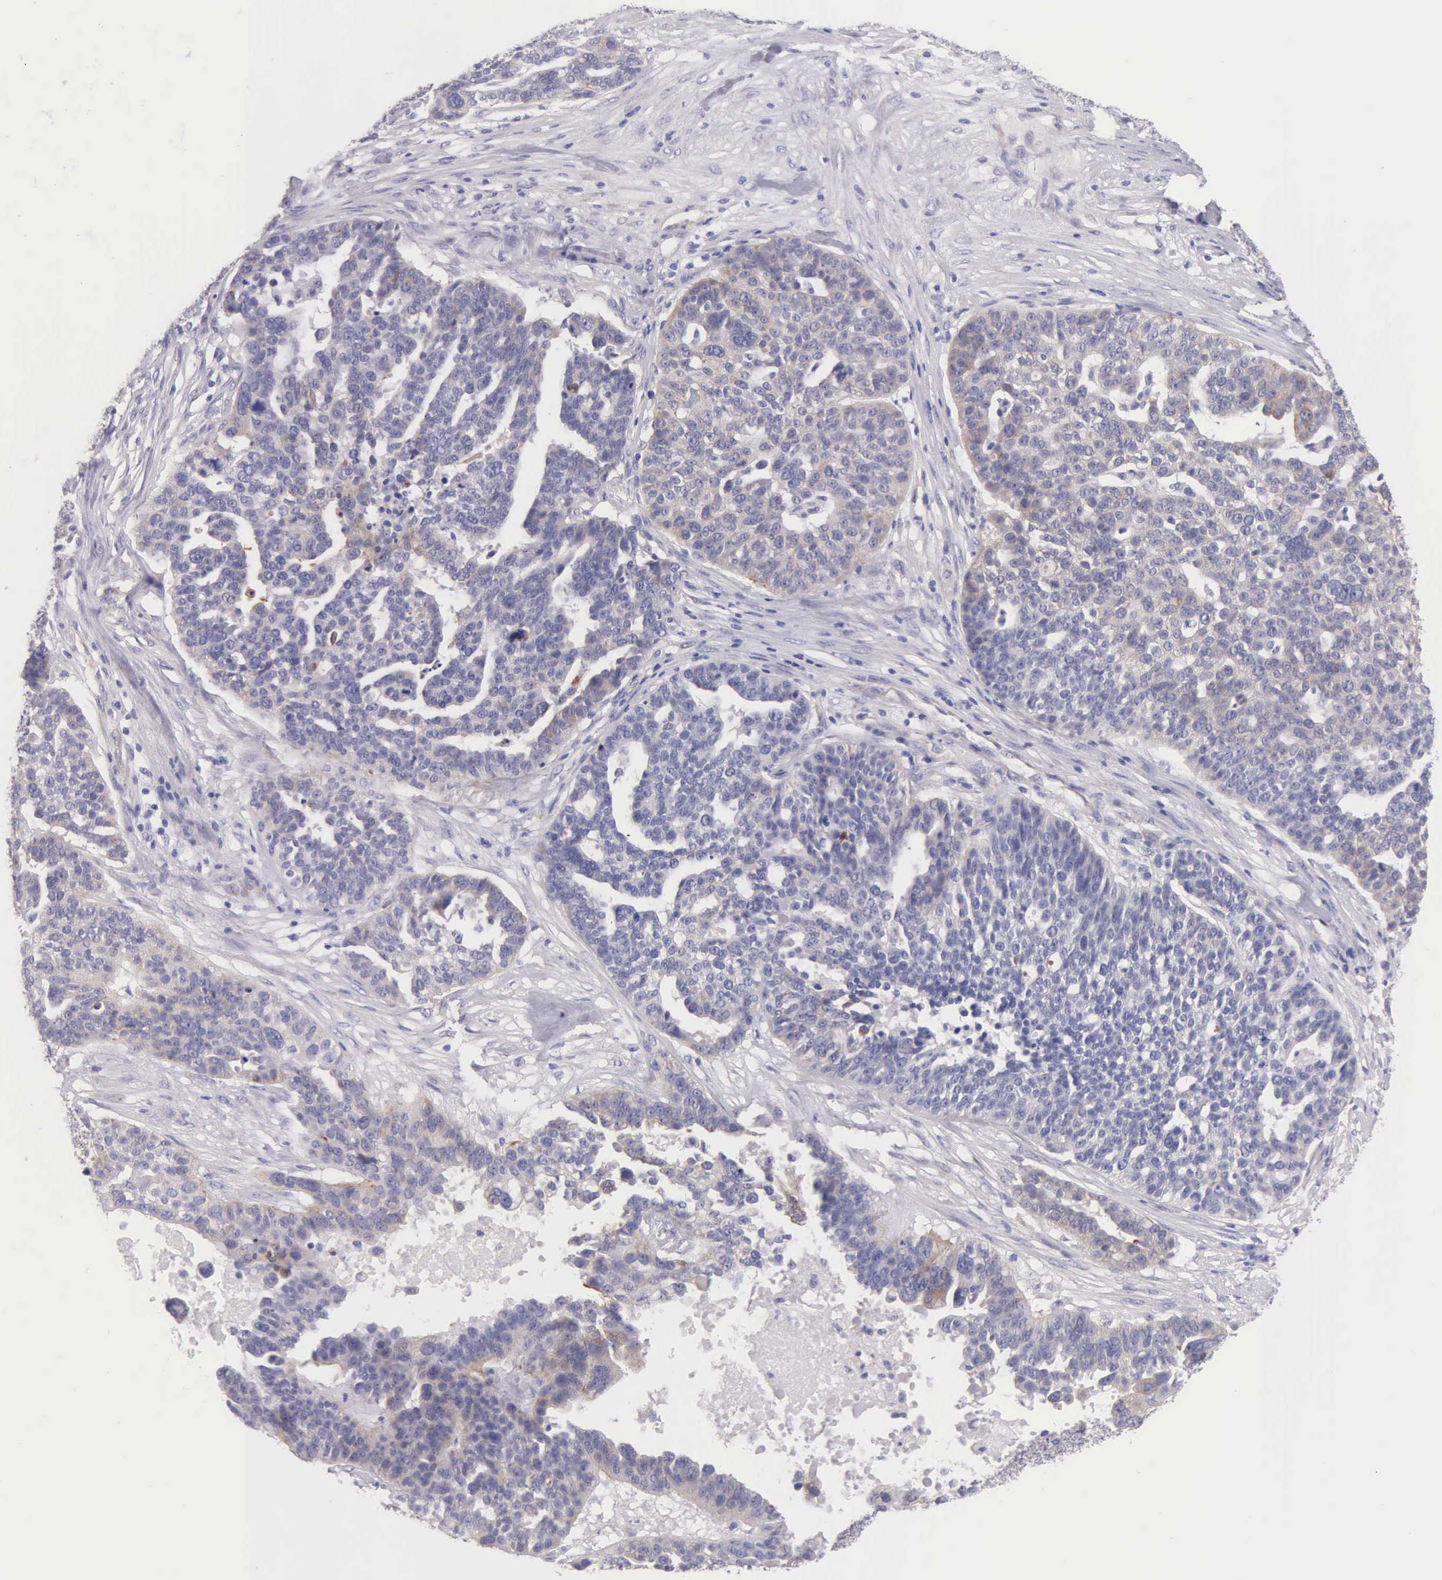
{"staining": {"intensity": "weak", "quantity": "25%-75%", "location": "cytoplasmic/membranous"}, "tissue": "ovarian cancer", "cell_type": "Tumor cells", "image_type": "cancer", "snomed": [{"axis": "morphology", "description": "Cystadenocarcinoma, serous, NOS"}, {"axis": "topography", "description": "Ovary"}], "caption": "Immunohistochemical staining of human ovarian cancer displays low levels of weak cytoplasmic/membranous staining in approximately 25%-75% of tumor cells. (DAB (3,3'-diaminobenzidine) = brown stain, brightfield microscopy at high magnification).", "gene": "APP", "patient": {"sex": "female", "age": 59}}